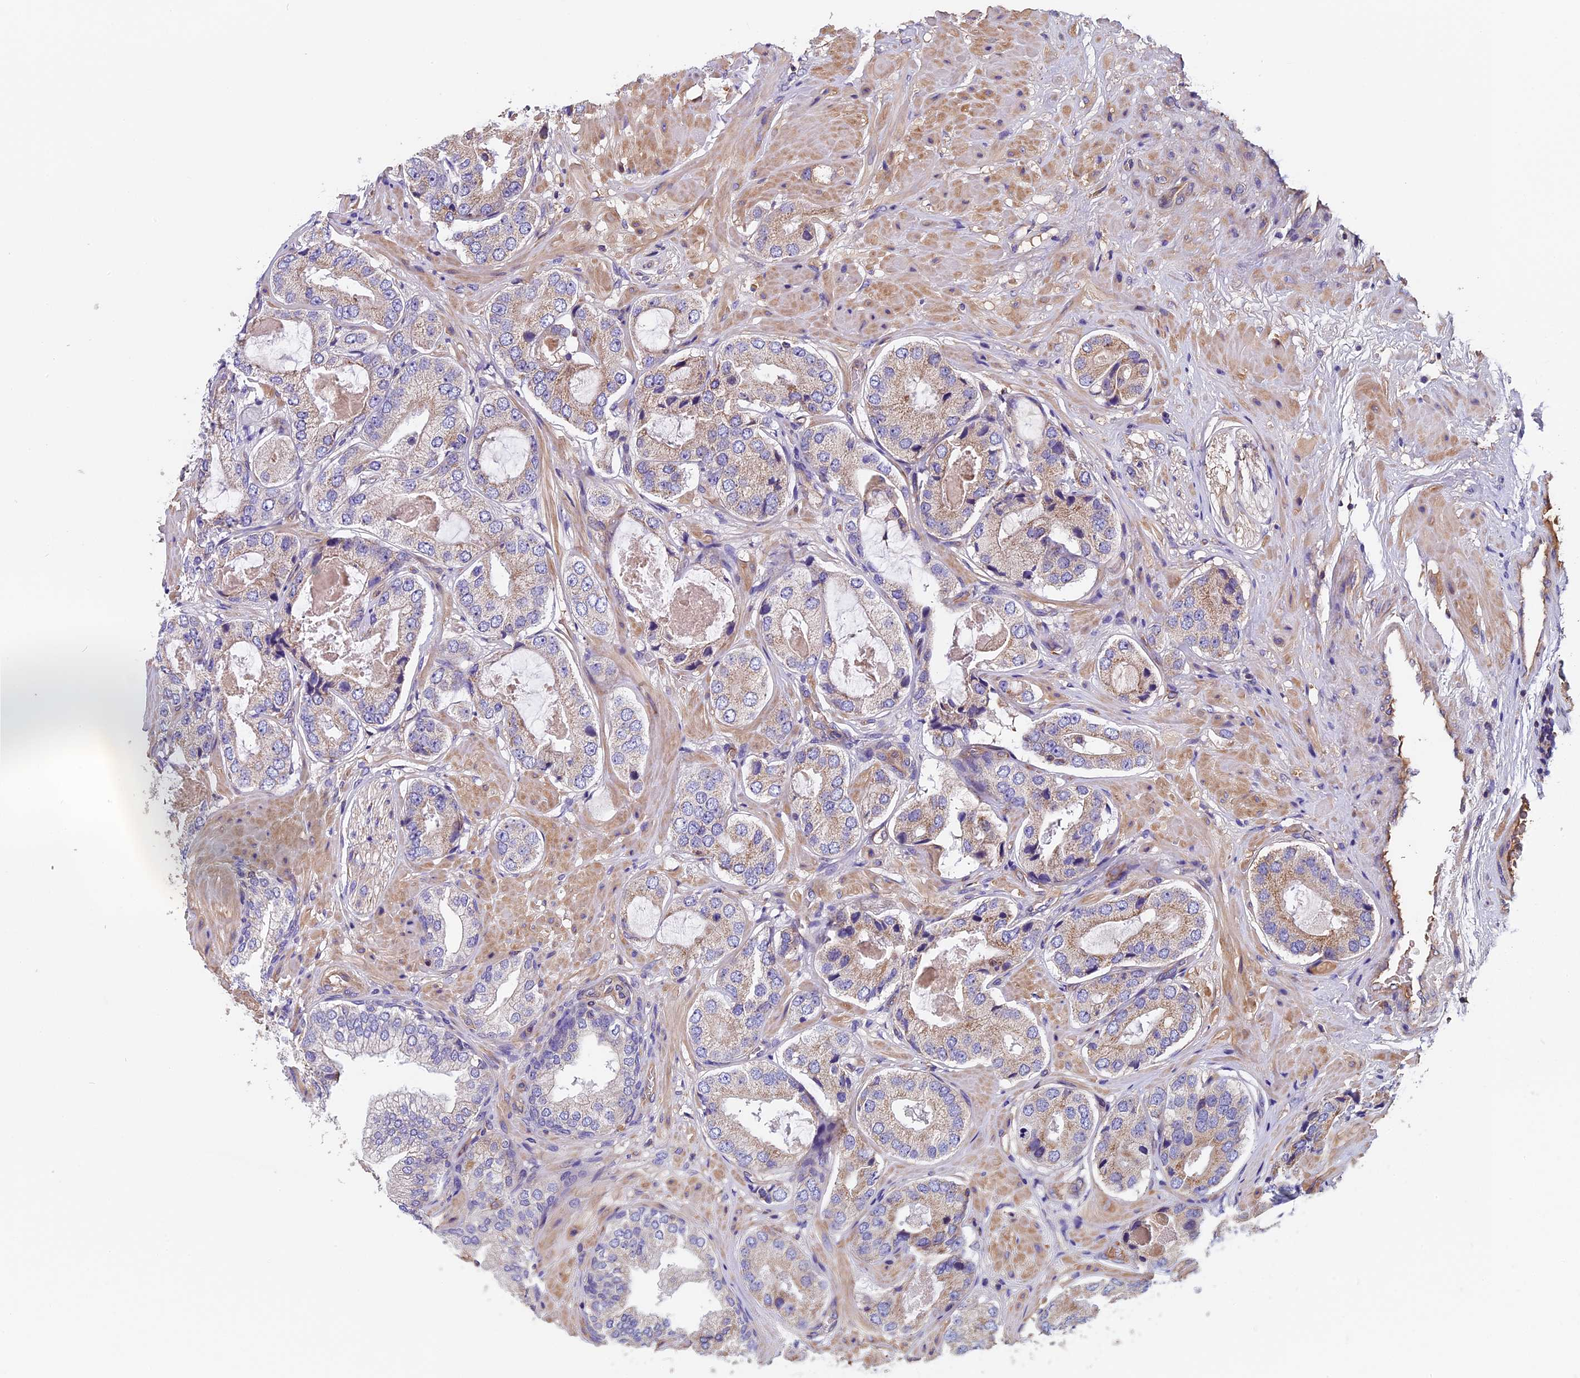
{"staining": {"intensity": "weak", "quantity": "<25%", "location": "cytoplasmic/membranous"}, "tissue": "prostate cancer", "cell_type": "Tumor cells", "image_type": "cancer", "snomed": [{"axis": "morphology", "description": "Adenocarcinoma, High grade"}, {"axis": "topography", "description": "Prostate"}], "caption": "Immunohistochemical staining of prostate cancer displays no significant staining in tumor cells.", "gene": "CCDC153", "patient": {"sex": "male", "age": 59}}